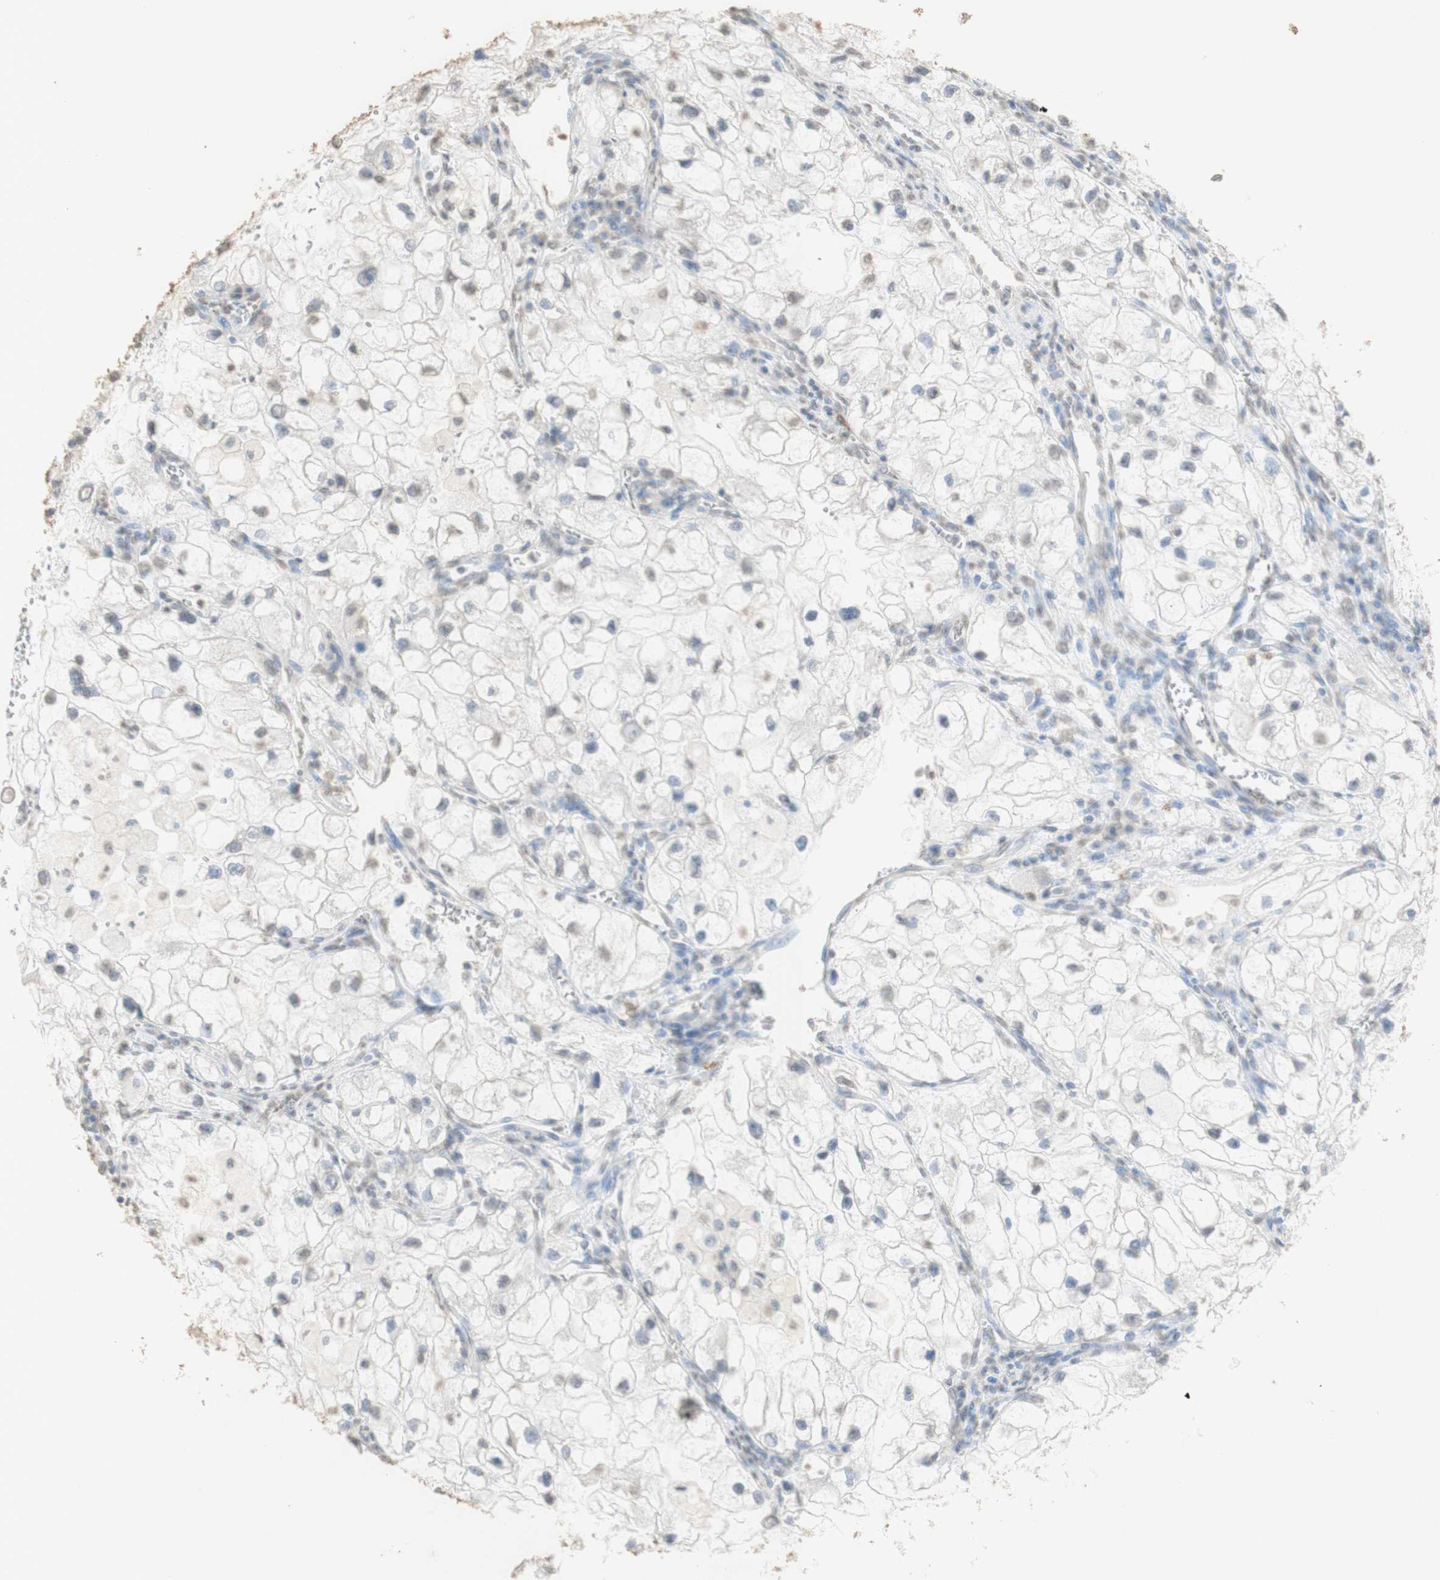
{"staining": {"intensity": "weak", "quantity": "<25%", "location": "nuclear"}, "tissue": "renal cancer", "cell_type": "Tumor cells", "image_type": "cancer", "snomed": [{"axis": "morphology", "description": "Adenocarcinoma, NOS"}, {"axis": "topography", "description": "Kidney"}], "caption": "A photomicrograph of human adenocarcinoma (renal) is negative for staining in tumor cells.", "gene": "L1CAM", "patient": {"sex": "female", "age": 70}}